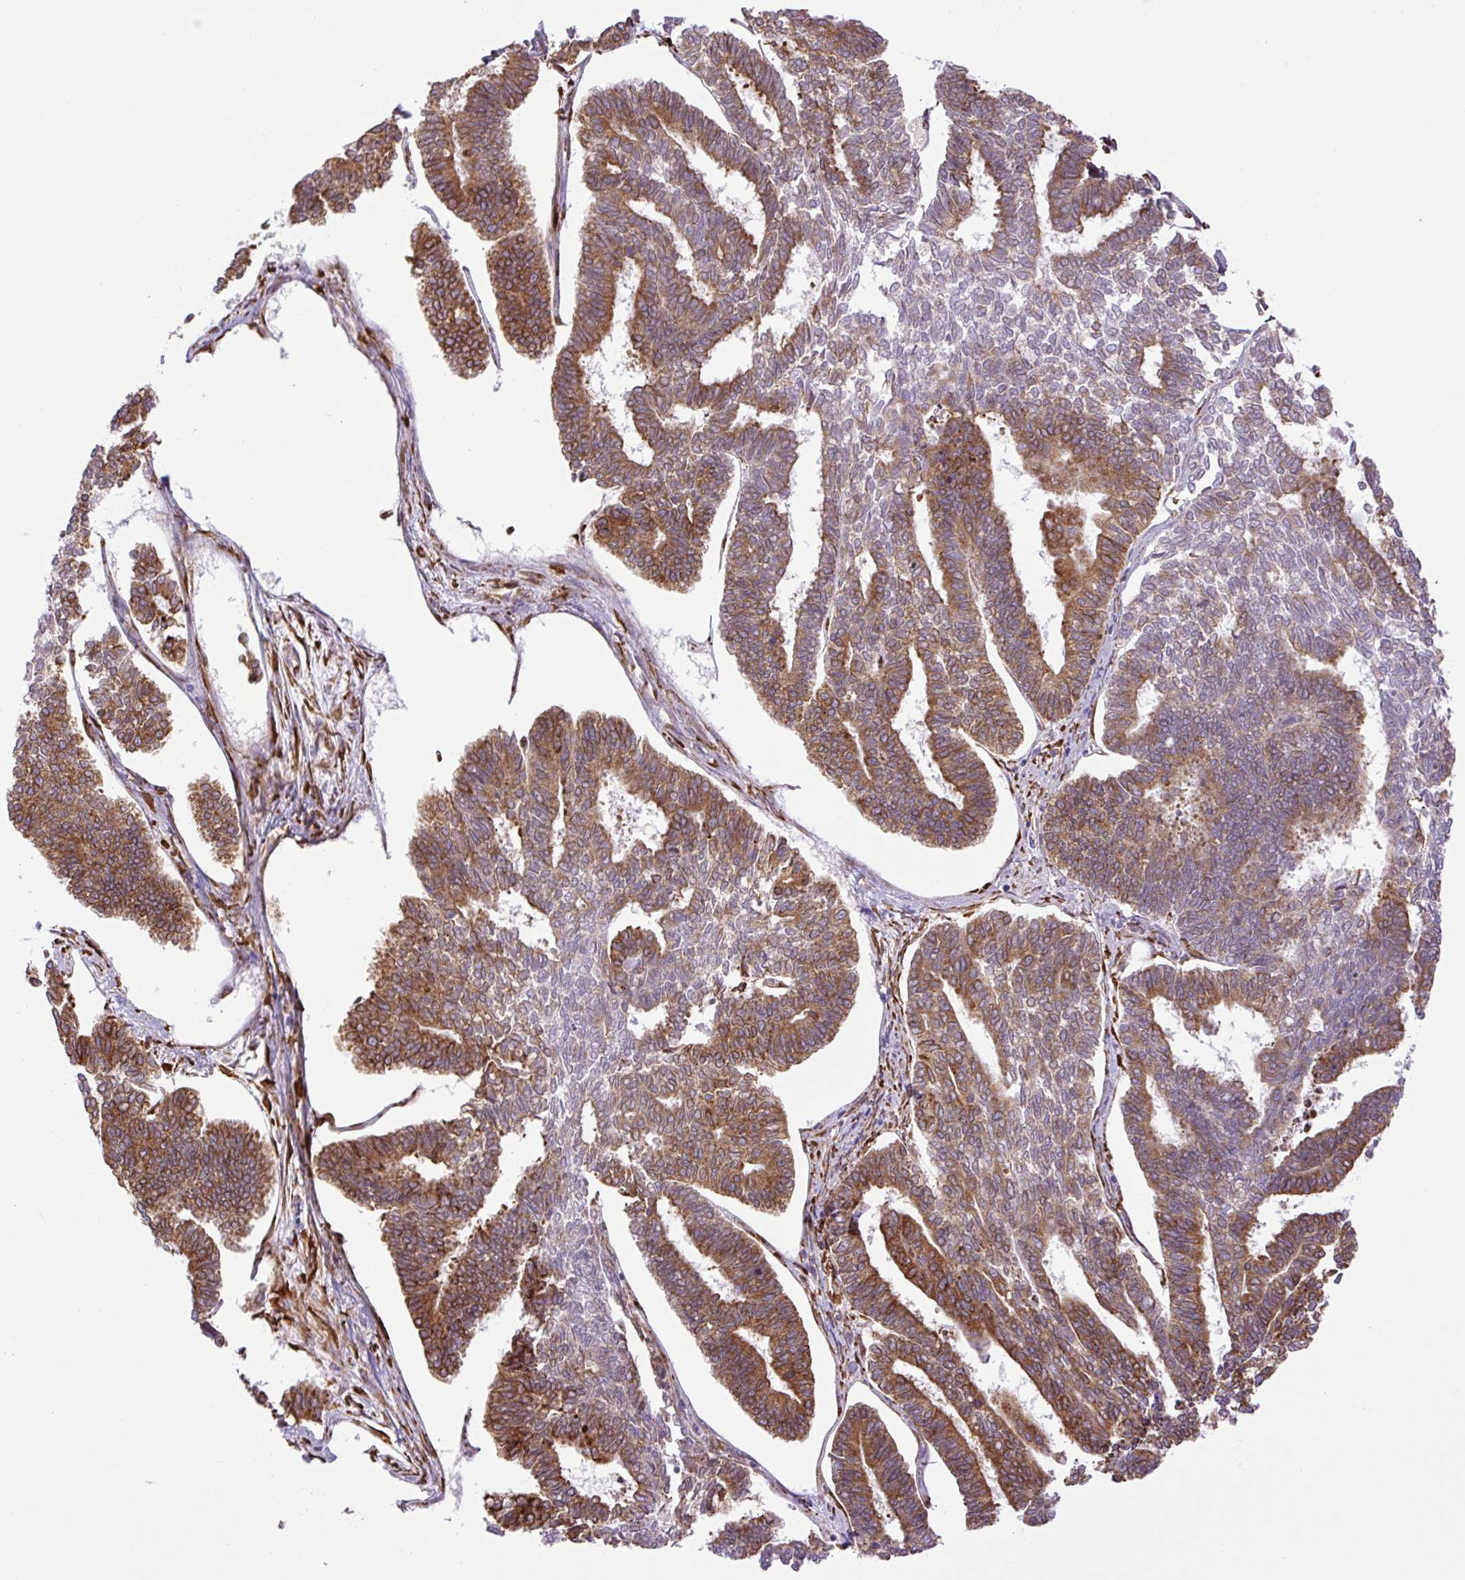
{"staining": {"intensity": "moderate", "quantity": ">75%", "location": "cytoplasmic/membranous"}, "tissue": "endometrial cancer", "cell_type": "Tumor cells", "image_type": "cancer", "snomed": [{"axis": "morphology", "description": "Adenocarcinoma, NOS"}, {"axis": "topography", "description": "Endometrium"}], "caption": "About >75% of tumor cells in human adenocarcinoma (endometrial) display moderate cytoplasmic/membranous protein expression as visualized by brown immunohistochemical staining.", "gene": "RAB30", "patient": {"sex": "female", "age": 70}}